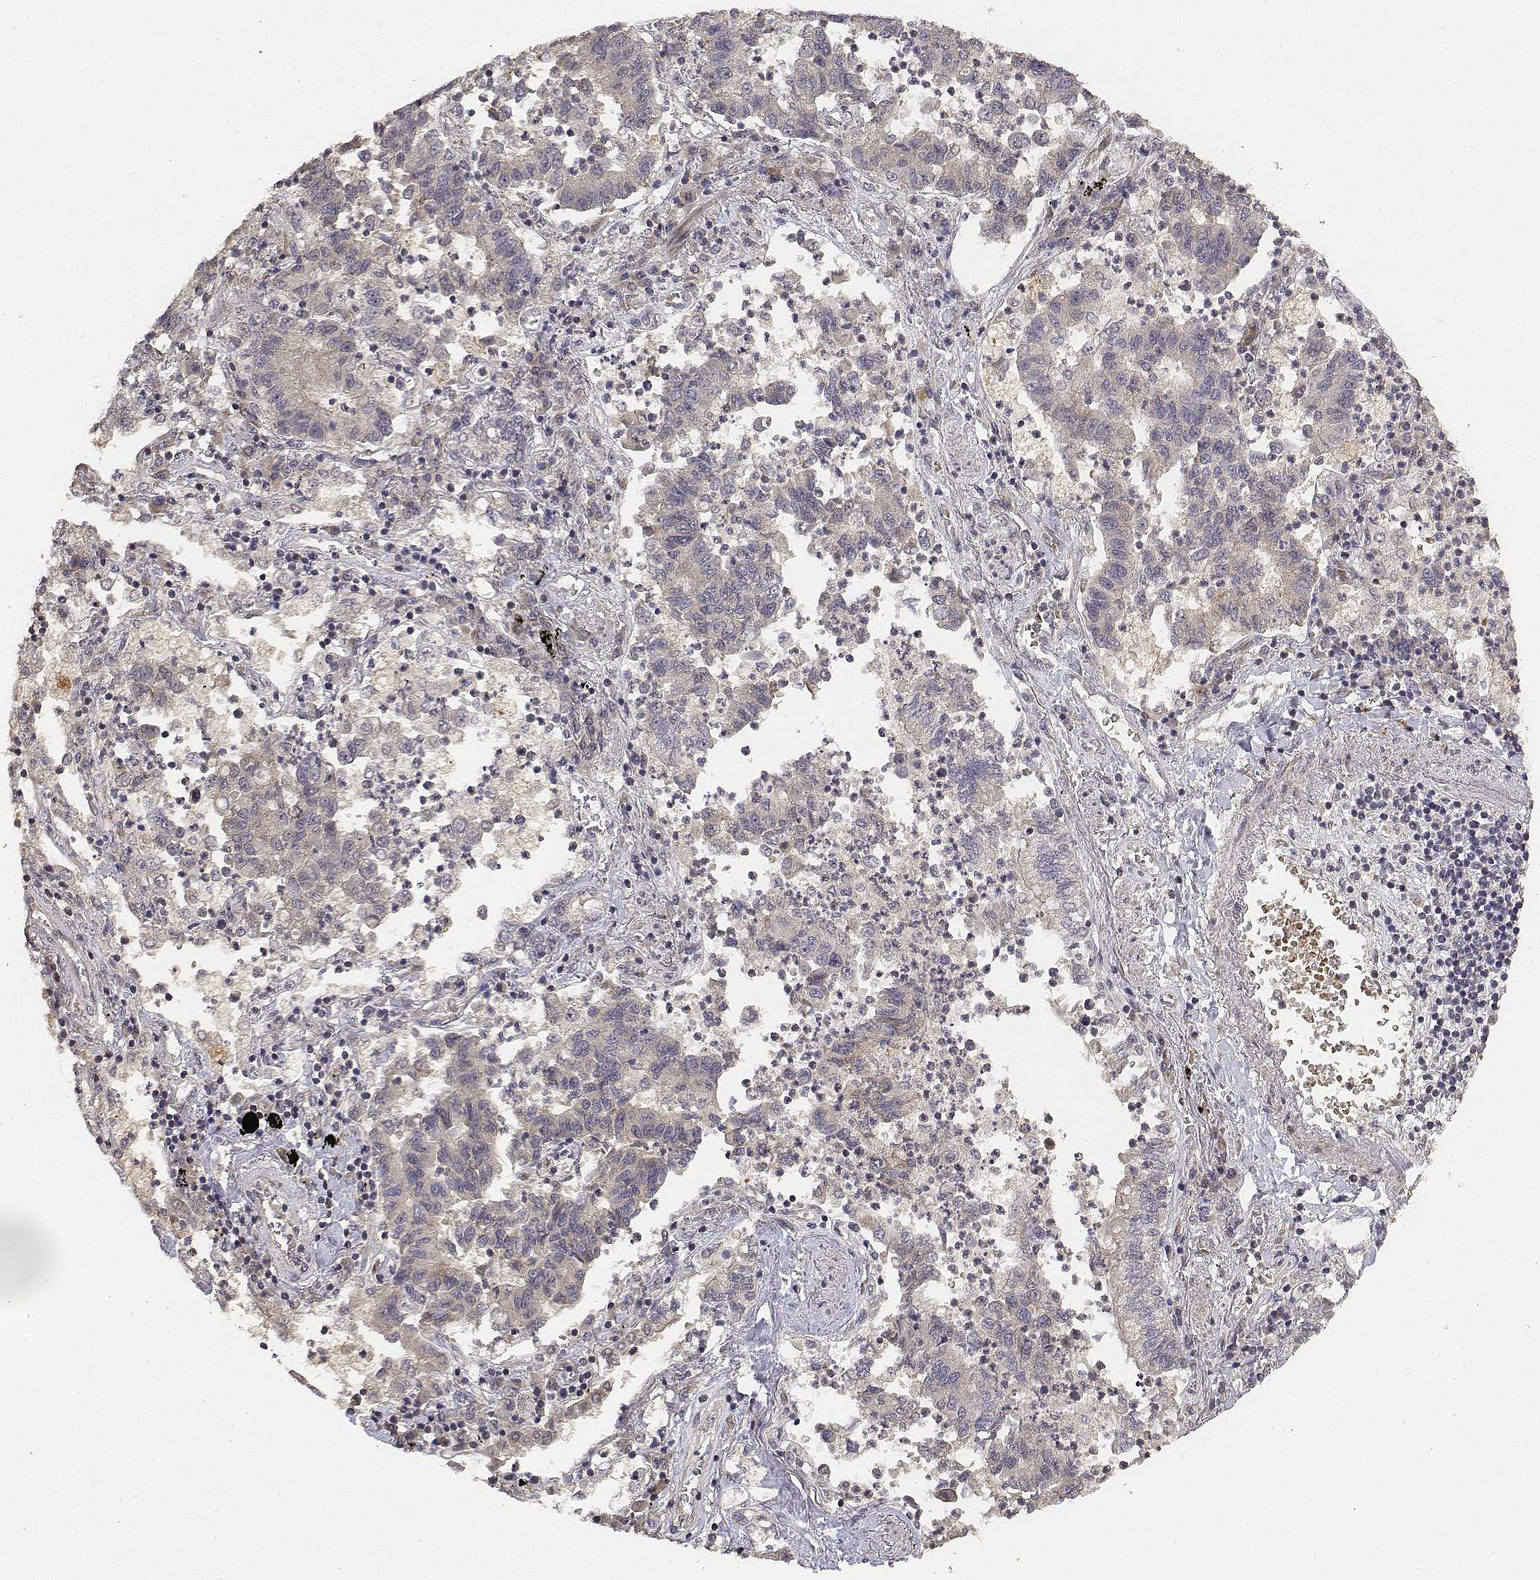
{"staining": {"intensity": "negative", "quantity": "none", "location": "none"}, "tissue": "lung cancer", "cell_type": "Tumor cells", "image_type": "cancer", "snomed": [{"axis": "morphology", "description": "Adenocarcinoma, NOS"}, {"axis": "topography", "description": "Lung"}], "caption": "Immunohistochemistry (IHC) of lung cancer (adenocarcinoma) reveals no expression in tumor cells.", "gene": "FBXO21", "patient": {"sex": "female", "age": 57}}